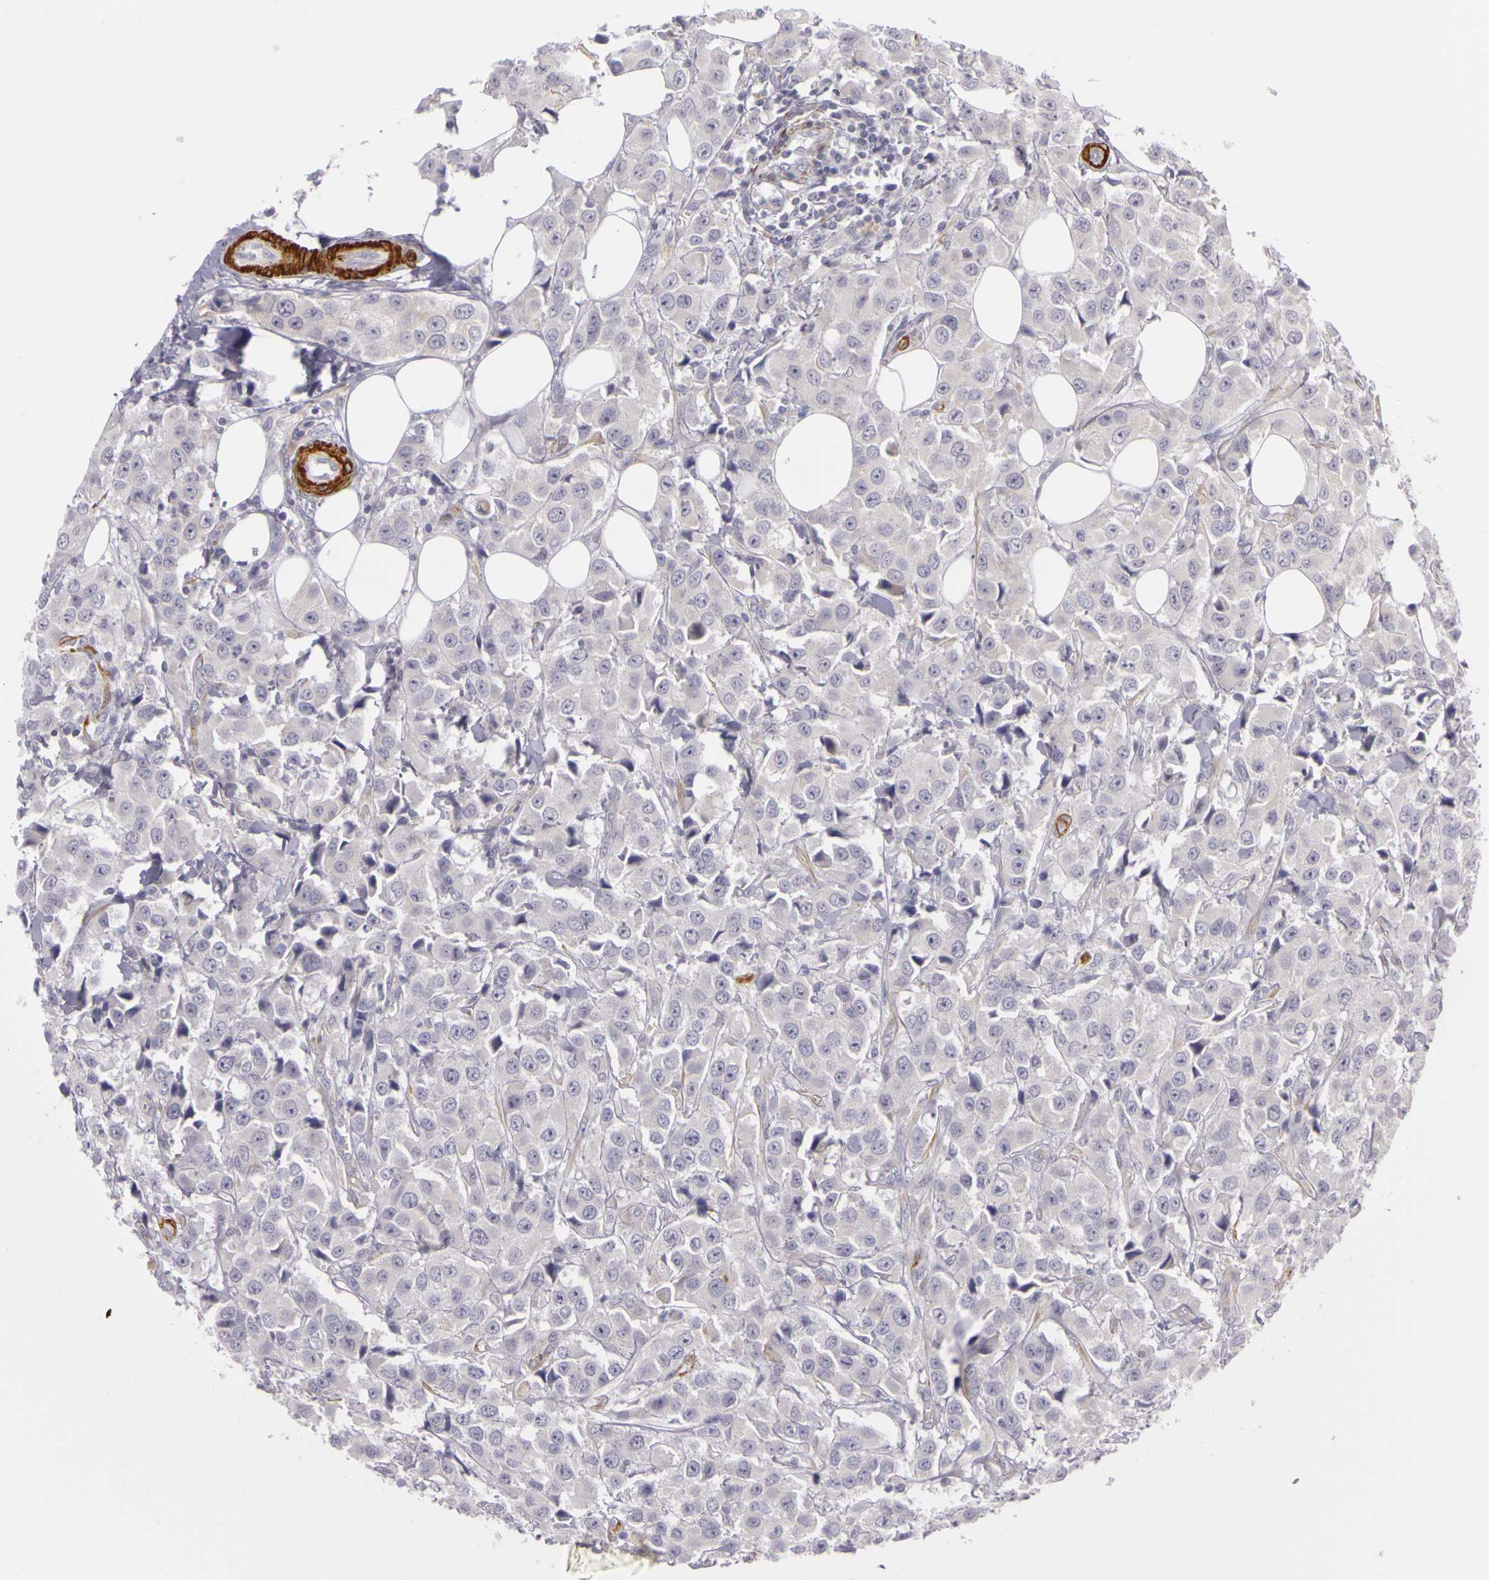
{"staining": {"intensity": "negative", "quantity": "none", "location": "none"}, "tissue": "breast cancer", "cell_type": "Tumor cells", "image_type": "cancer", "snomed": [{"axis": "morphology", "description": "Duct carcinoma"}, {"axis": "topography", "description": "Breast"}], "caption": "Breast cancer was stained to show a protein in brown. There is no significant positivity in tumor cells. (DAB IHC, high magnification).", "gene": "CNTN2", "patient": {"sex": "female", "age": 58}}